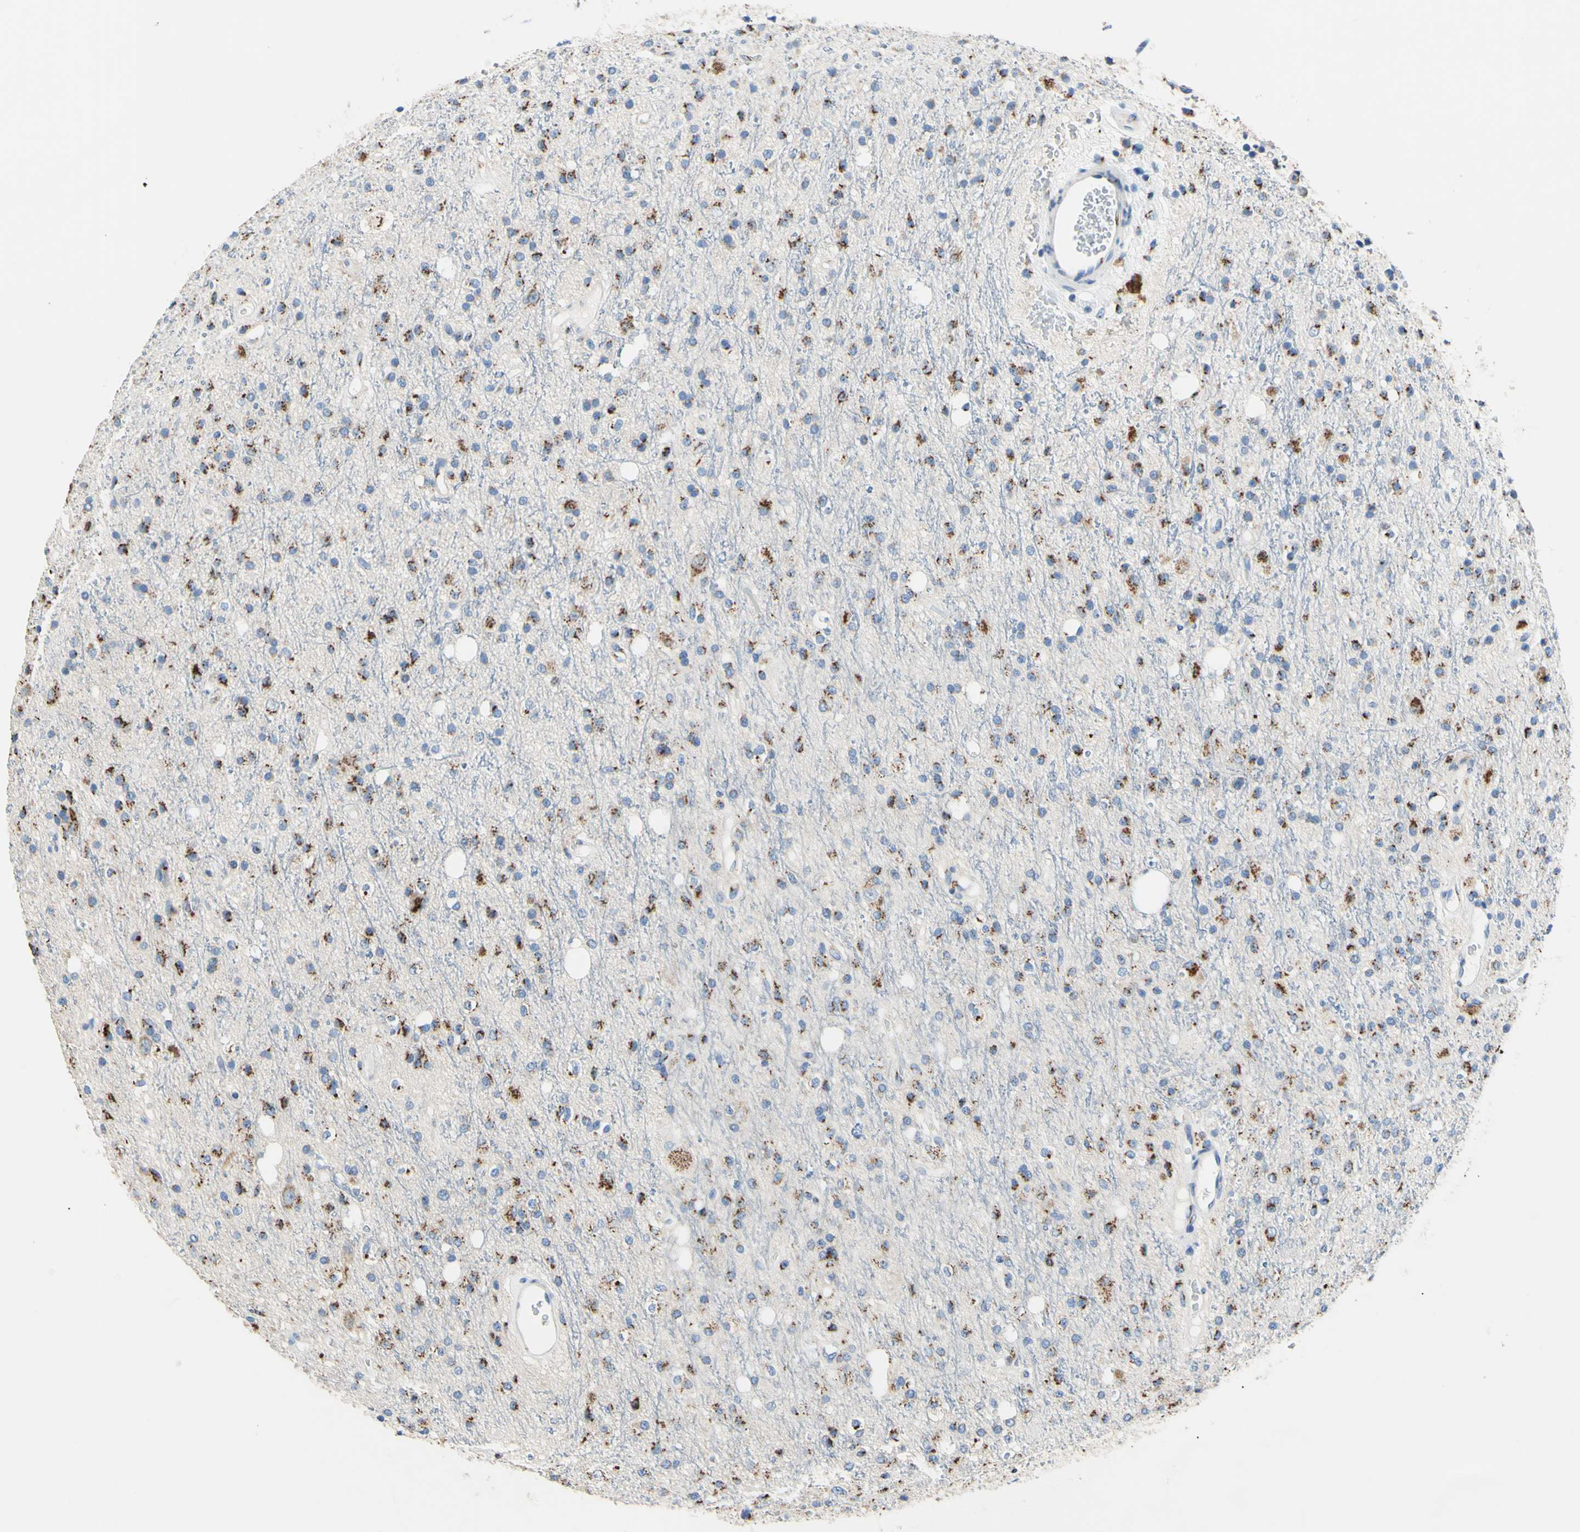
{"staining": {"intensity": "moderate", "quantity": "25%-75%", "location": "cytoplasmic/membranous"}, "tissue": "glioma", "cell_type": "Tumor cells", "image_type": "cancer", "snomed": [{"axis": "morphology", "description": "Glioma, malignant, High grade"}, {"axis": "topography", "description": "Brain"}], "caption": "DAB immunohistochemical staining of human glioma reveals moderate cytoplasmic/membranous protein expression in approximately 25%-75% of tumor cells.", "gene": "GALNT2", "patient": {"sex": "male", "age": 47}}